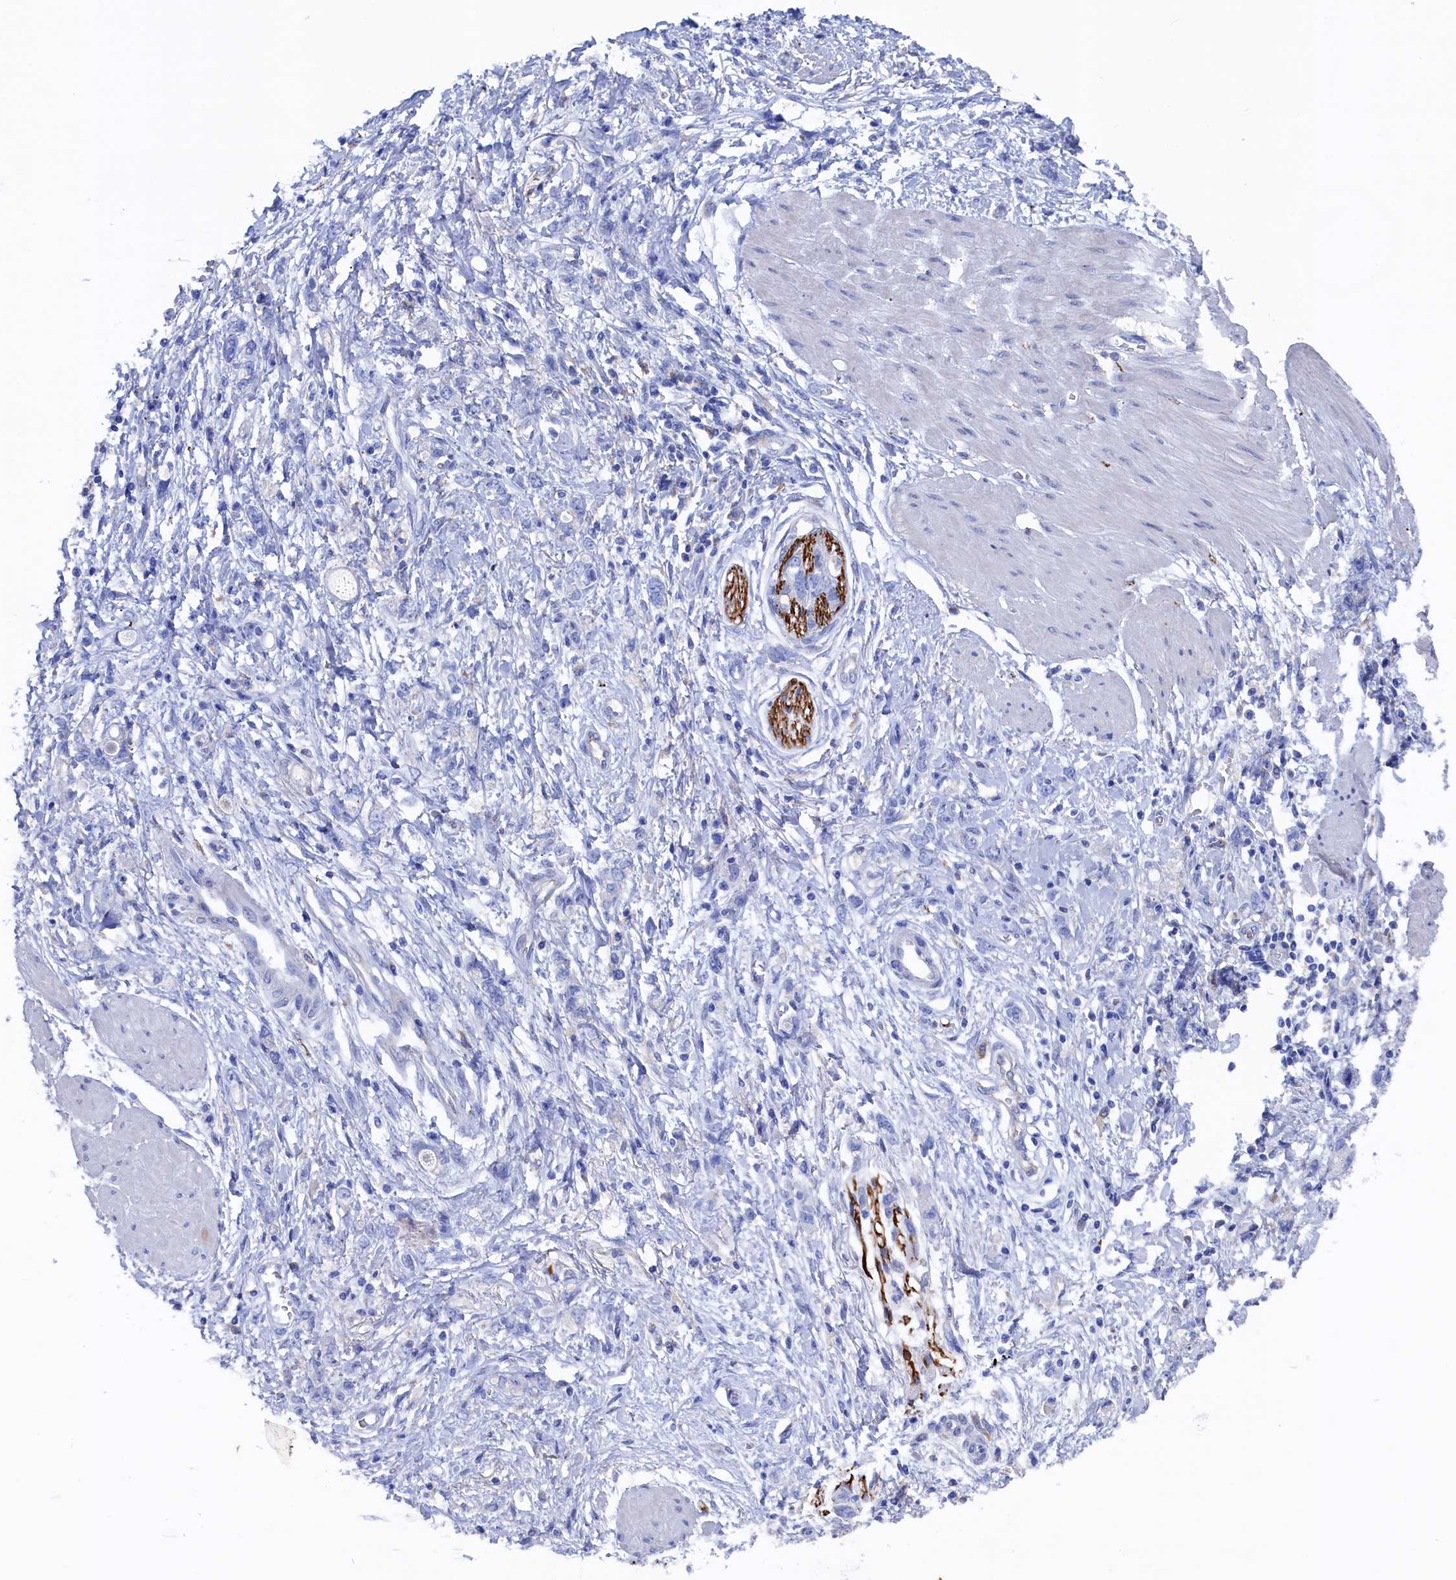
{"staining": {"intensity": "negative", "quantity": "none", "location": "none"}, "tissue": "stomach cancer", "cell_type": "Tumor cells", "image_type": "cancer", "snomed": [{"axis": "morphology", "description": "Adenocarcinoma, NOS"}, {"axis": "topography", "description": "Stomach"}], "caption": "IHC image of stomach cancer stained for a protein (brown), which shows no expression in tumor cells.", "gene": "C12orf73", "patient": {"sex": "female", "age": 76}}